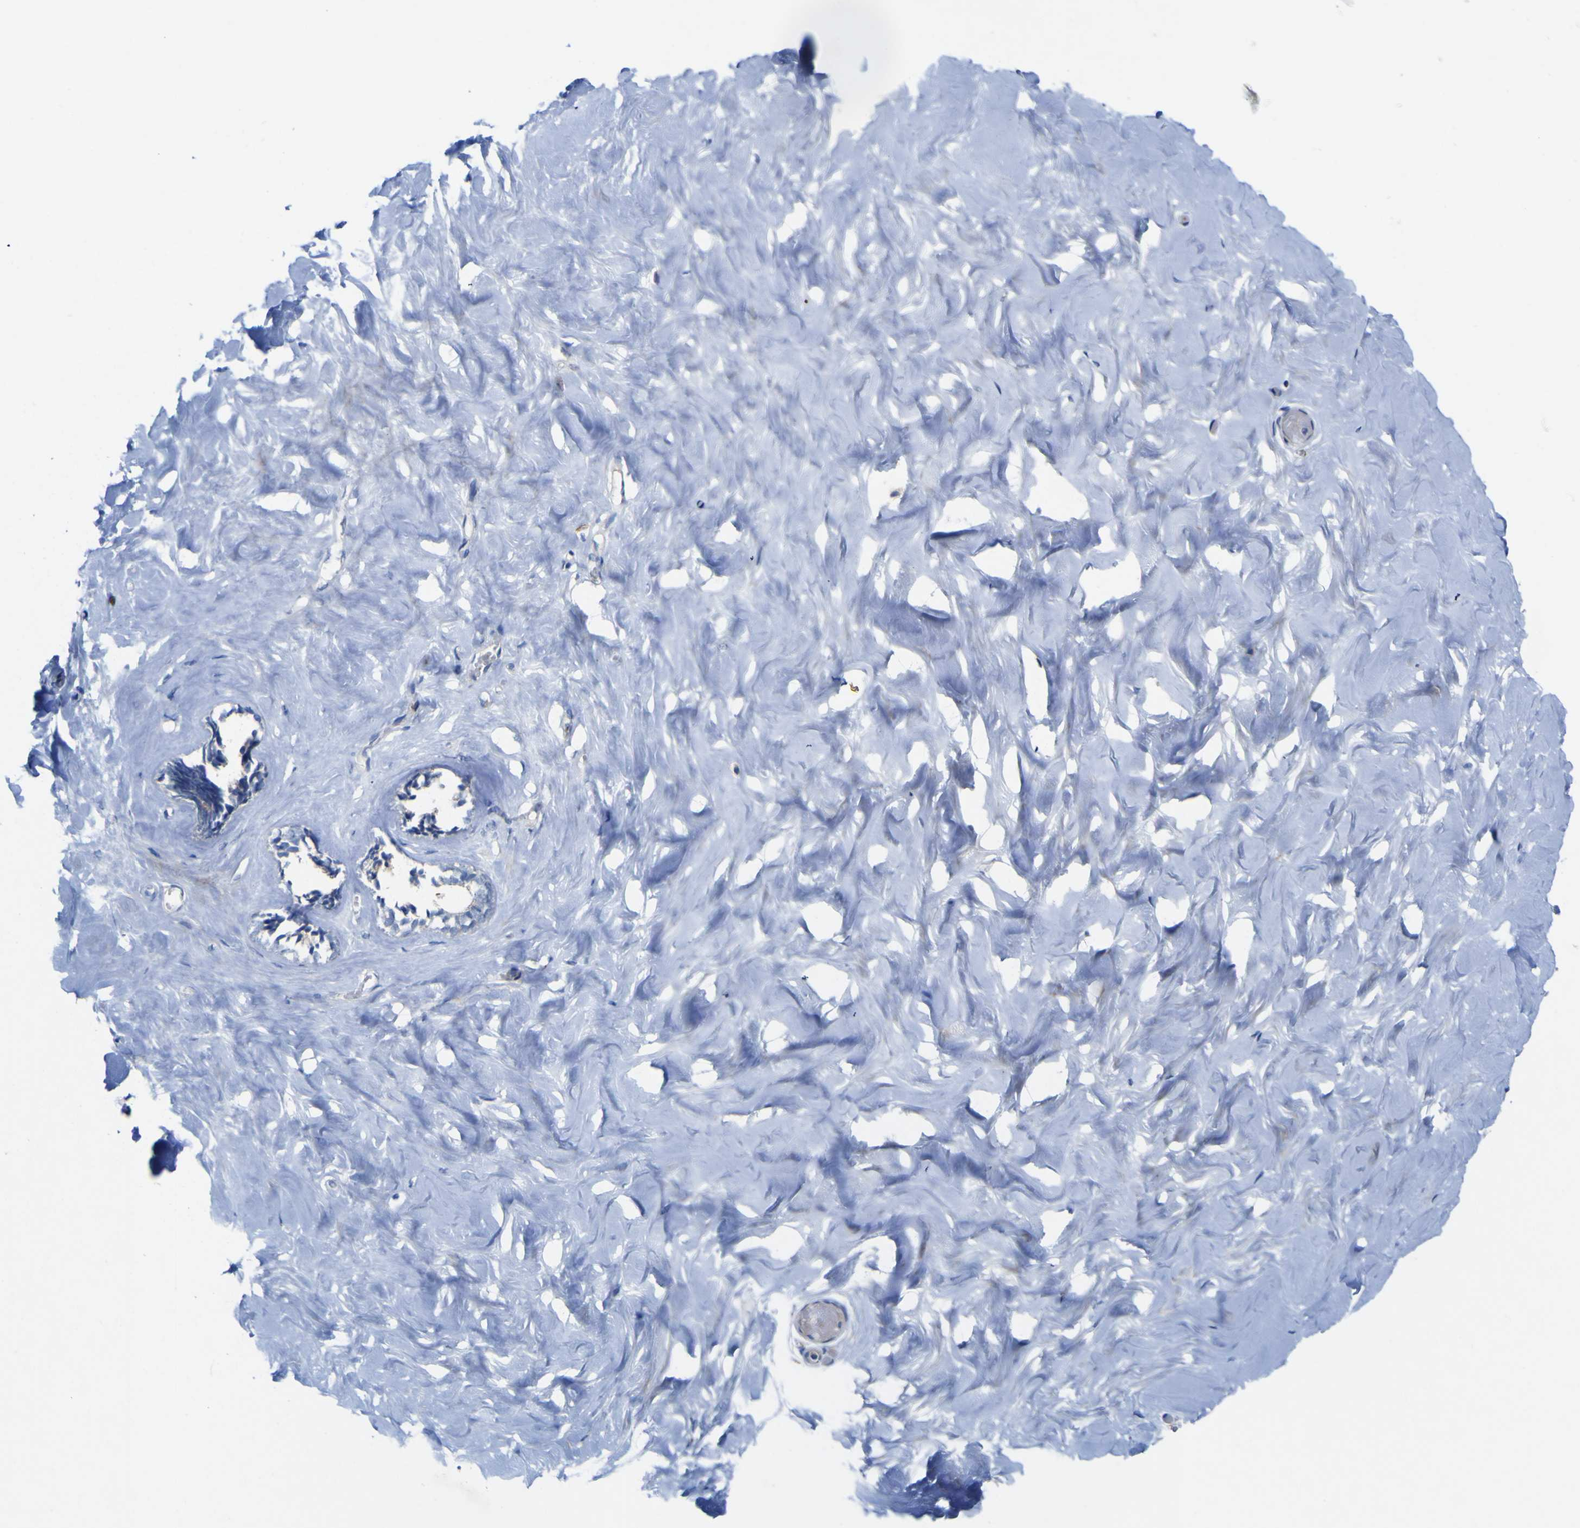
{"staining": {"intensity": "negative", "quantity": "none", "location": "none"}, "tissue": "breast", "cell_type": "Adipocytes", "image_type": "normal", "snomed": [{"axis": "morphology", "description": "Normal tissue, NOS"}, {"axis": "topography", "description": "Breast"}], "caption": "The histopathology image demonstrates no significant positivity in adipocytes of breast. (DAB immunohistochemistry (IHC) with hematoxylin counter stain).", "gene": "NAV1", "patient": {"sex": "female", "age": 75}}